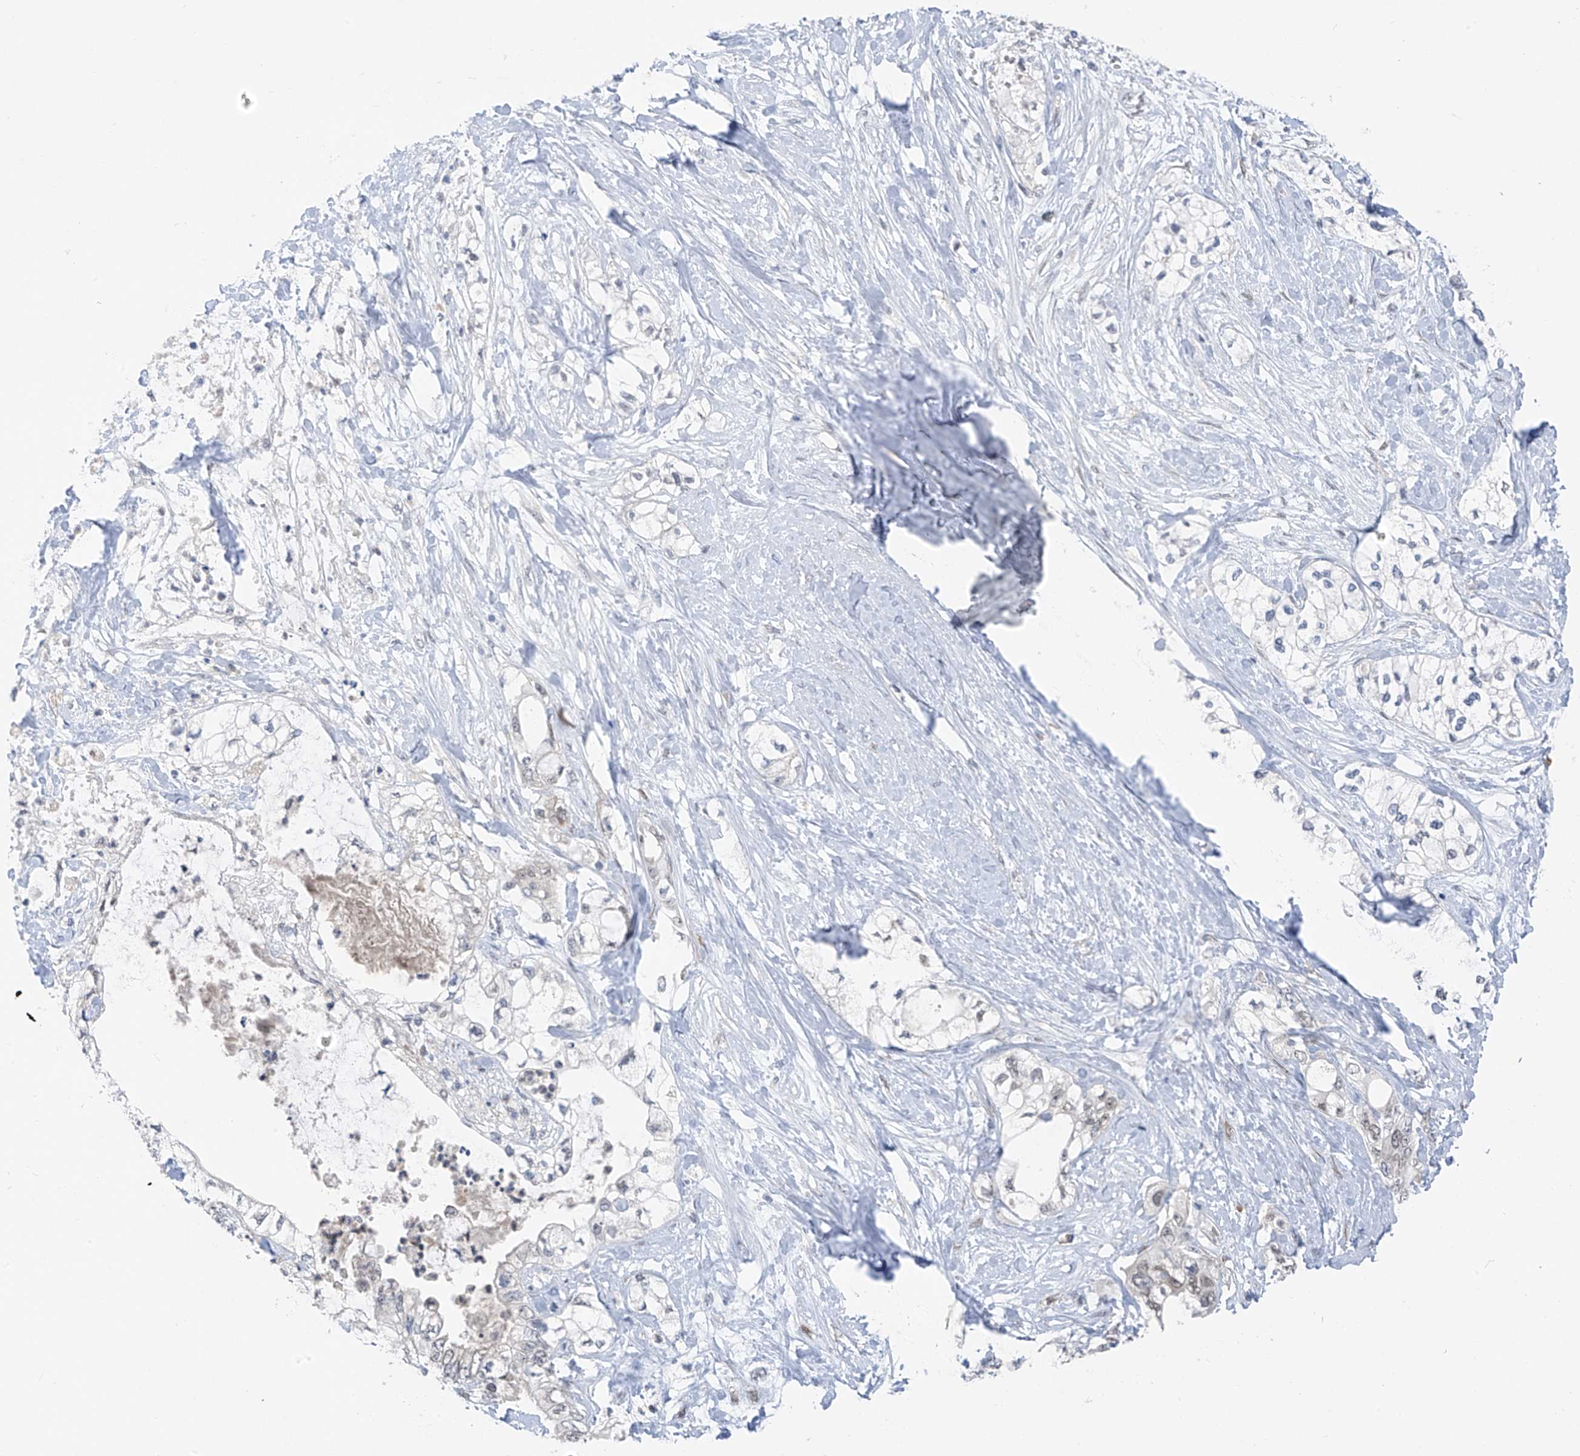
{"staining": {"intensity": "negative", "quantity": "none", "location": "none"}, "tissue": "pancreatic cancer", "cell_type": "Tumor cells", "image_type": "cancer", "snomed": [{"axis": "morphology", "description": "Adenocarcinoma, NOS"}, {"axis": "topography", "description": "Pancreas"}], "caption": "High magnification brightfield microscopy of pancreatic cancer stained with DAB (3,3'-diaminobenzidine) (brown) and counterstained with hematoxylin (blue): tumor cells show no significant staining.", "gene": "CYP4V2", "patient": {"sex": "male", "age": 70}}